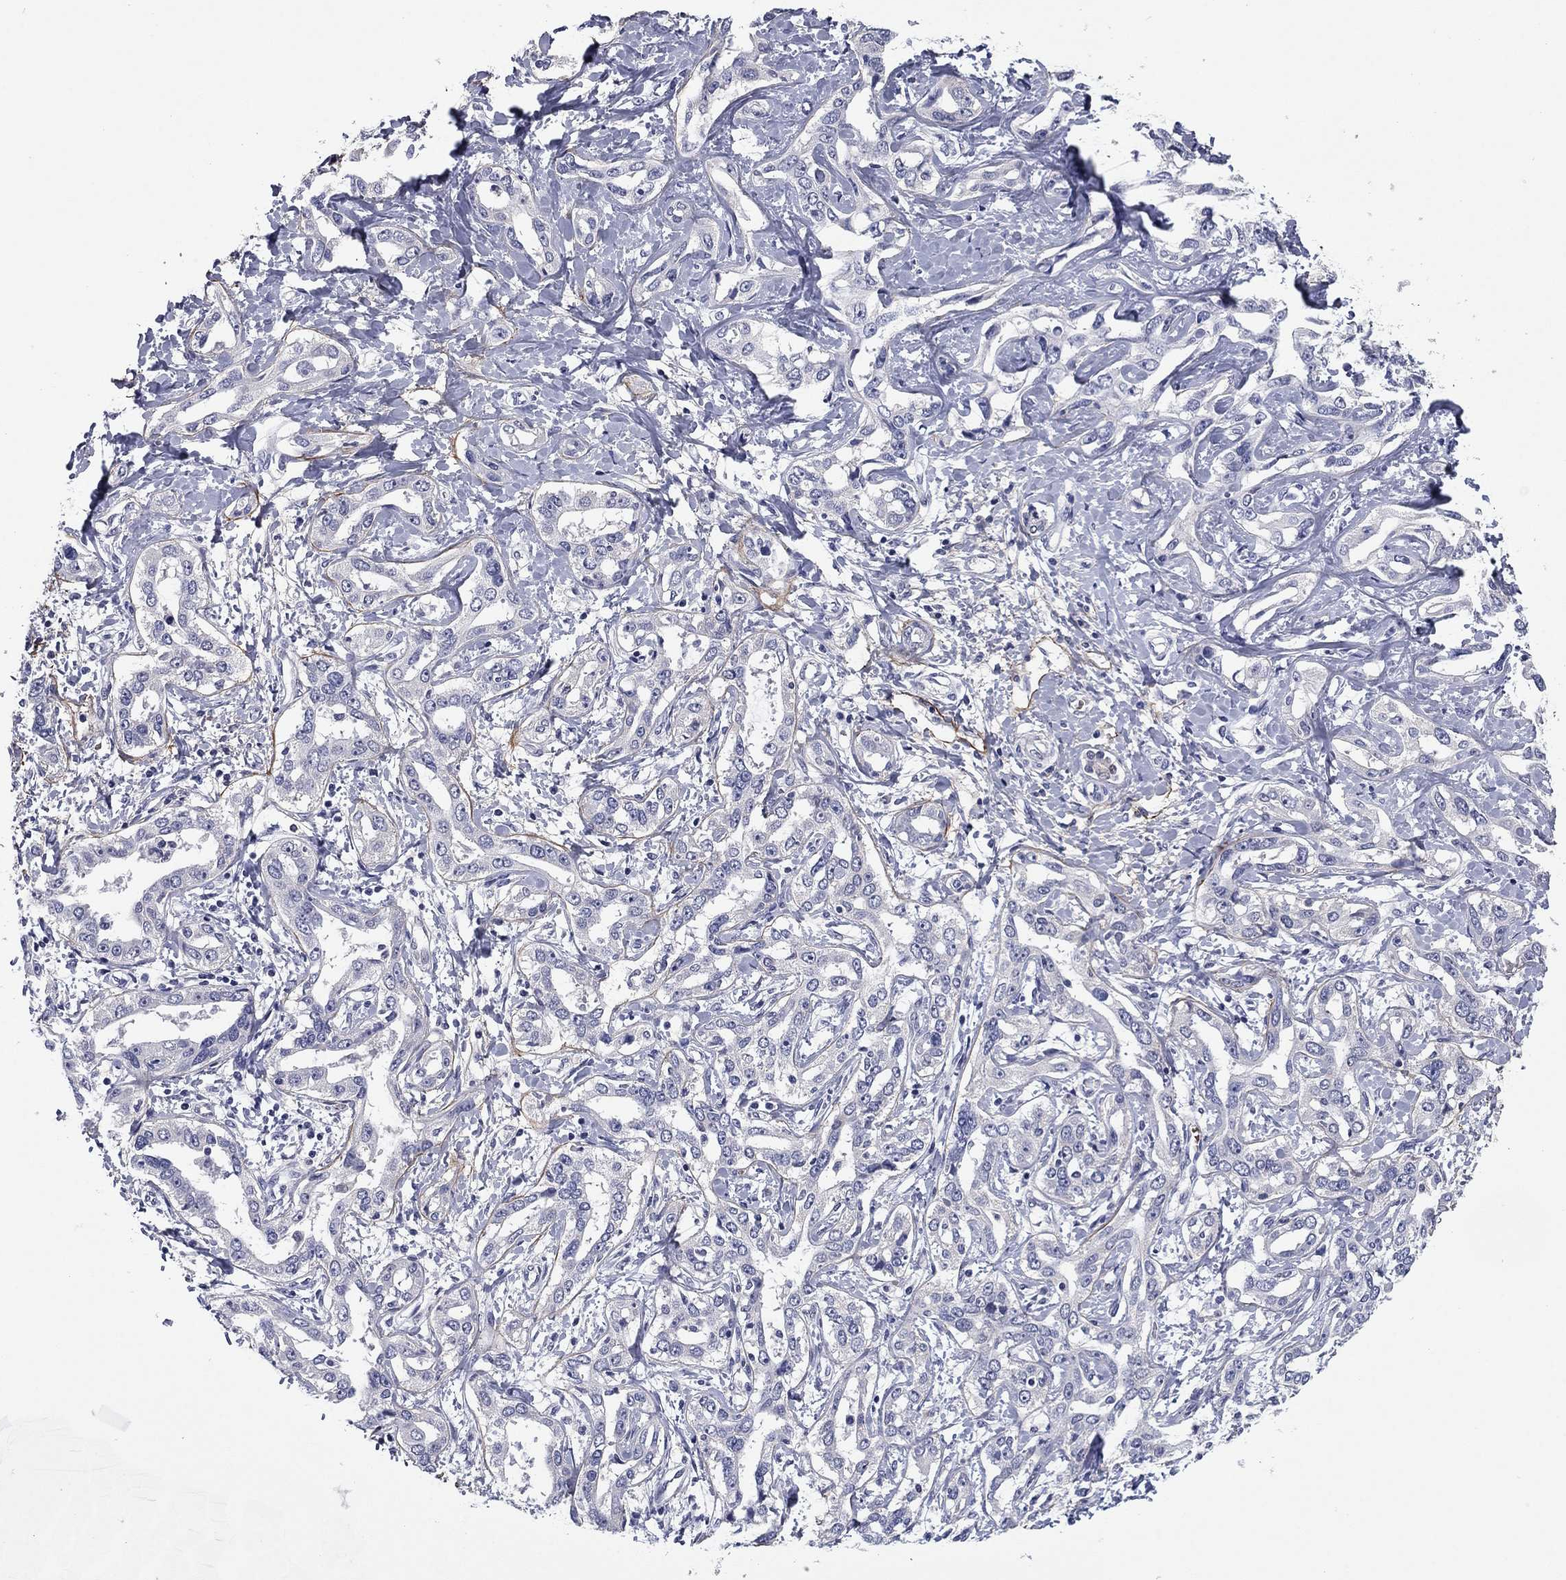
{"staining": {"intensity": "negative", "quantity": "none", "location": "none"}, "tissue": "liver cancer", "cell_type": "Tumor cells", "image_type": "cancer", "snomed": [{"axis": "morphology", "description": "Cholangiocarcinoma"}, {"axis": "topography", "description": "Liver"}], "caption": "This is an immunohistochemistry (IHC) micrograph of liver cancer (cholangiocarcinoma). There is no expression in tumor cells.", "gene": "REXO5", "patient": {"sex": "male", "age": 59}}